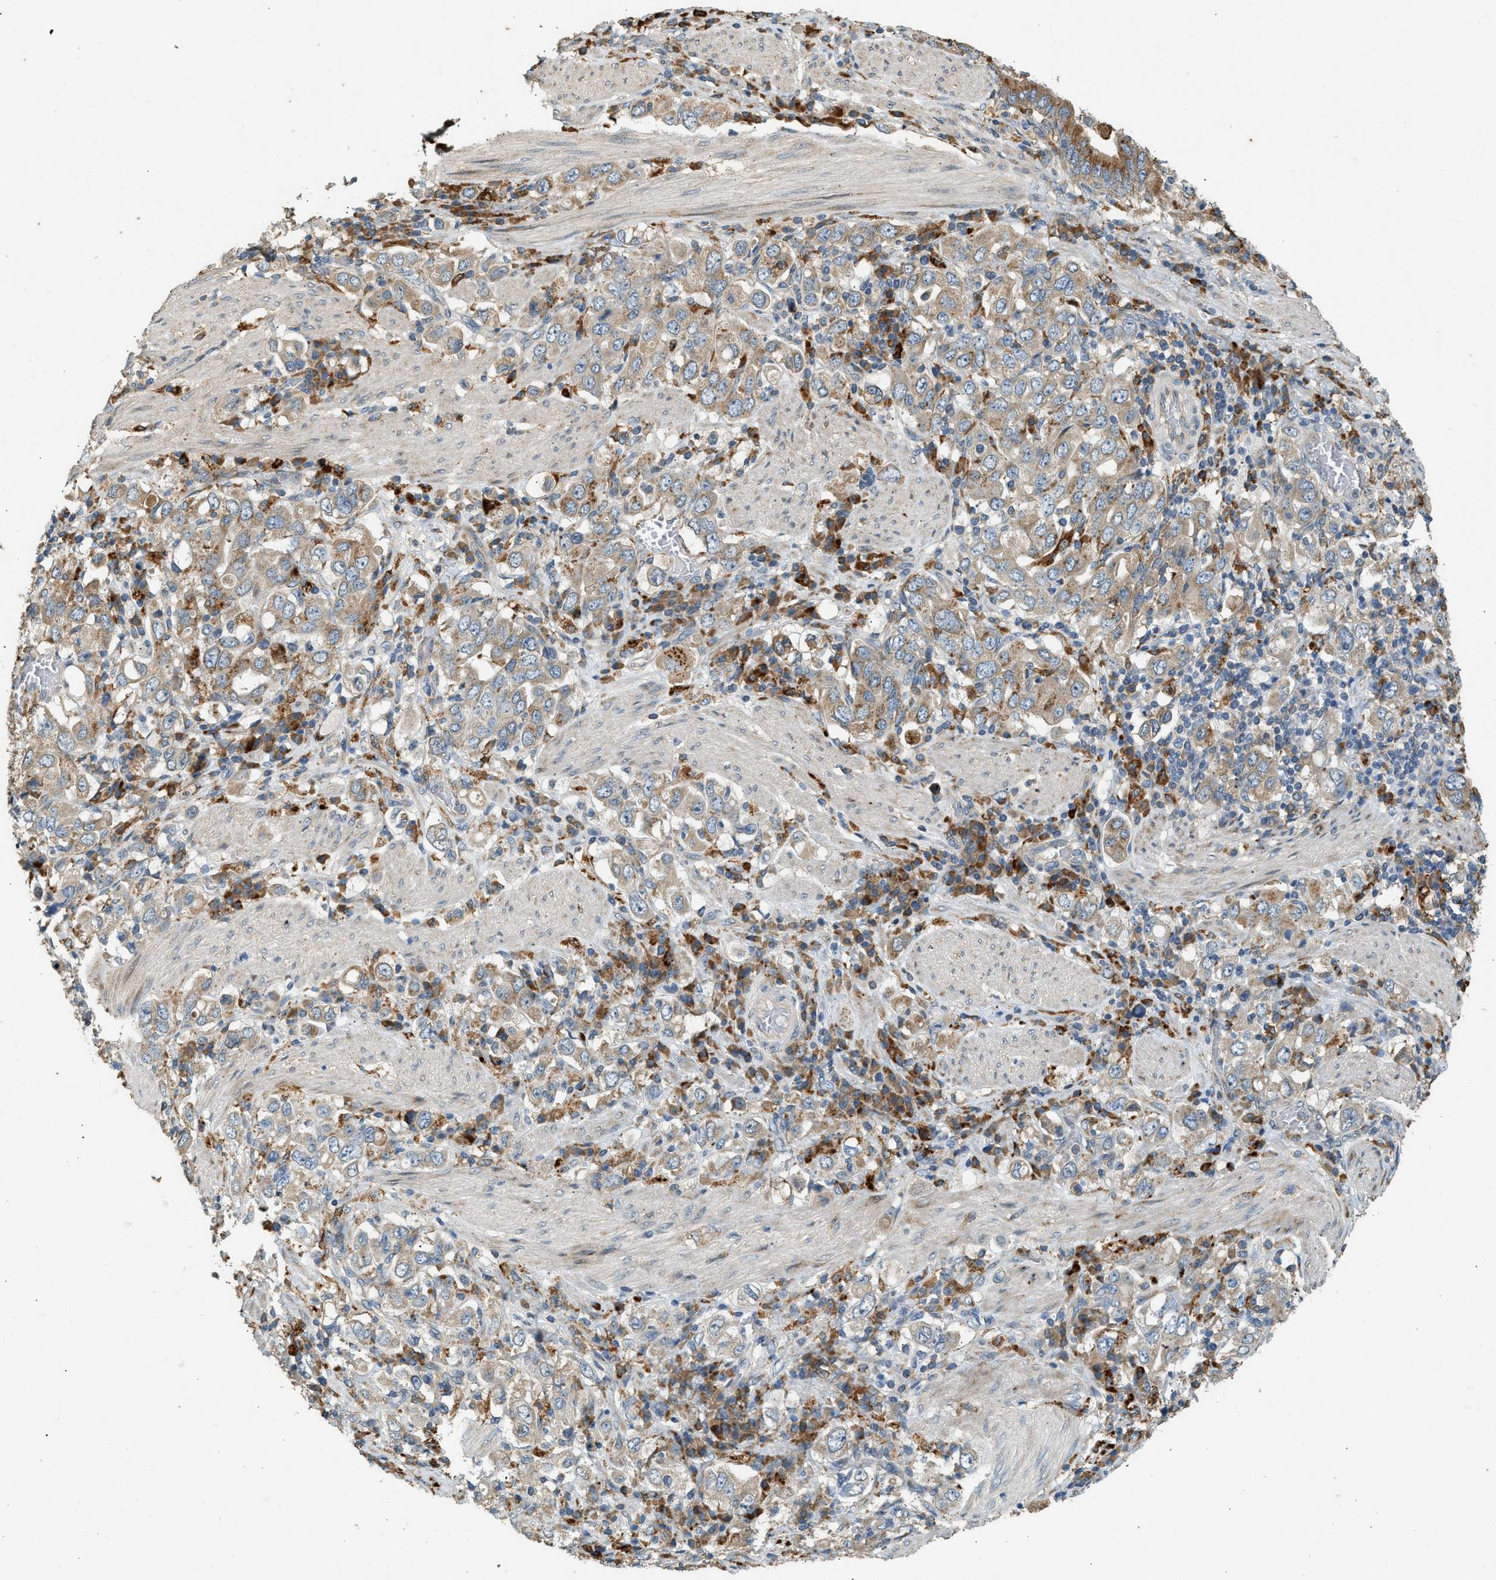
{"staining": {"intensity": "moderate", "quantity": ">75%", "location": "cytoplasmic/membranous"}, "tissue": "stomach cancer", "cell_type": "Tumor cells", "image_type": "cancer", "snomed": [{"axis": "morphology", "description": "Adenocarcinoma, NOS"}, {"axis": "topography", "description": "Stomach, upper"}], "caption": "Stomach adenocarcinoma stained for a protein exhibits moderate cytoplasmic/membranous positivity in tumor cells. (brown staining indicates protein expression, while blue staining denotes nuclei).", "gene": "CTSB", "patient": {"sex": "male", "age": 62}}